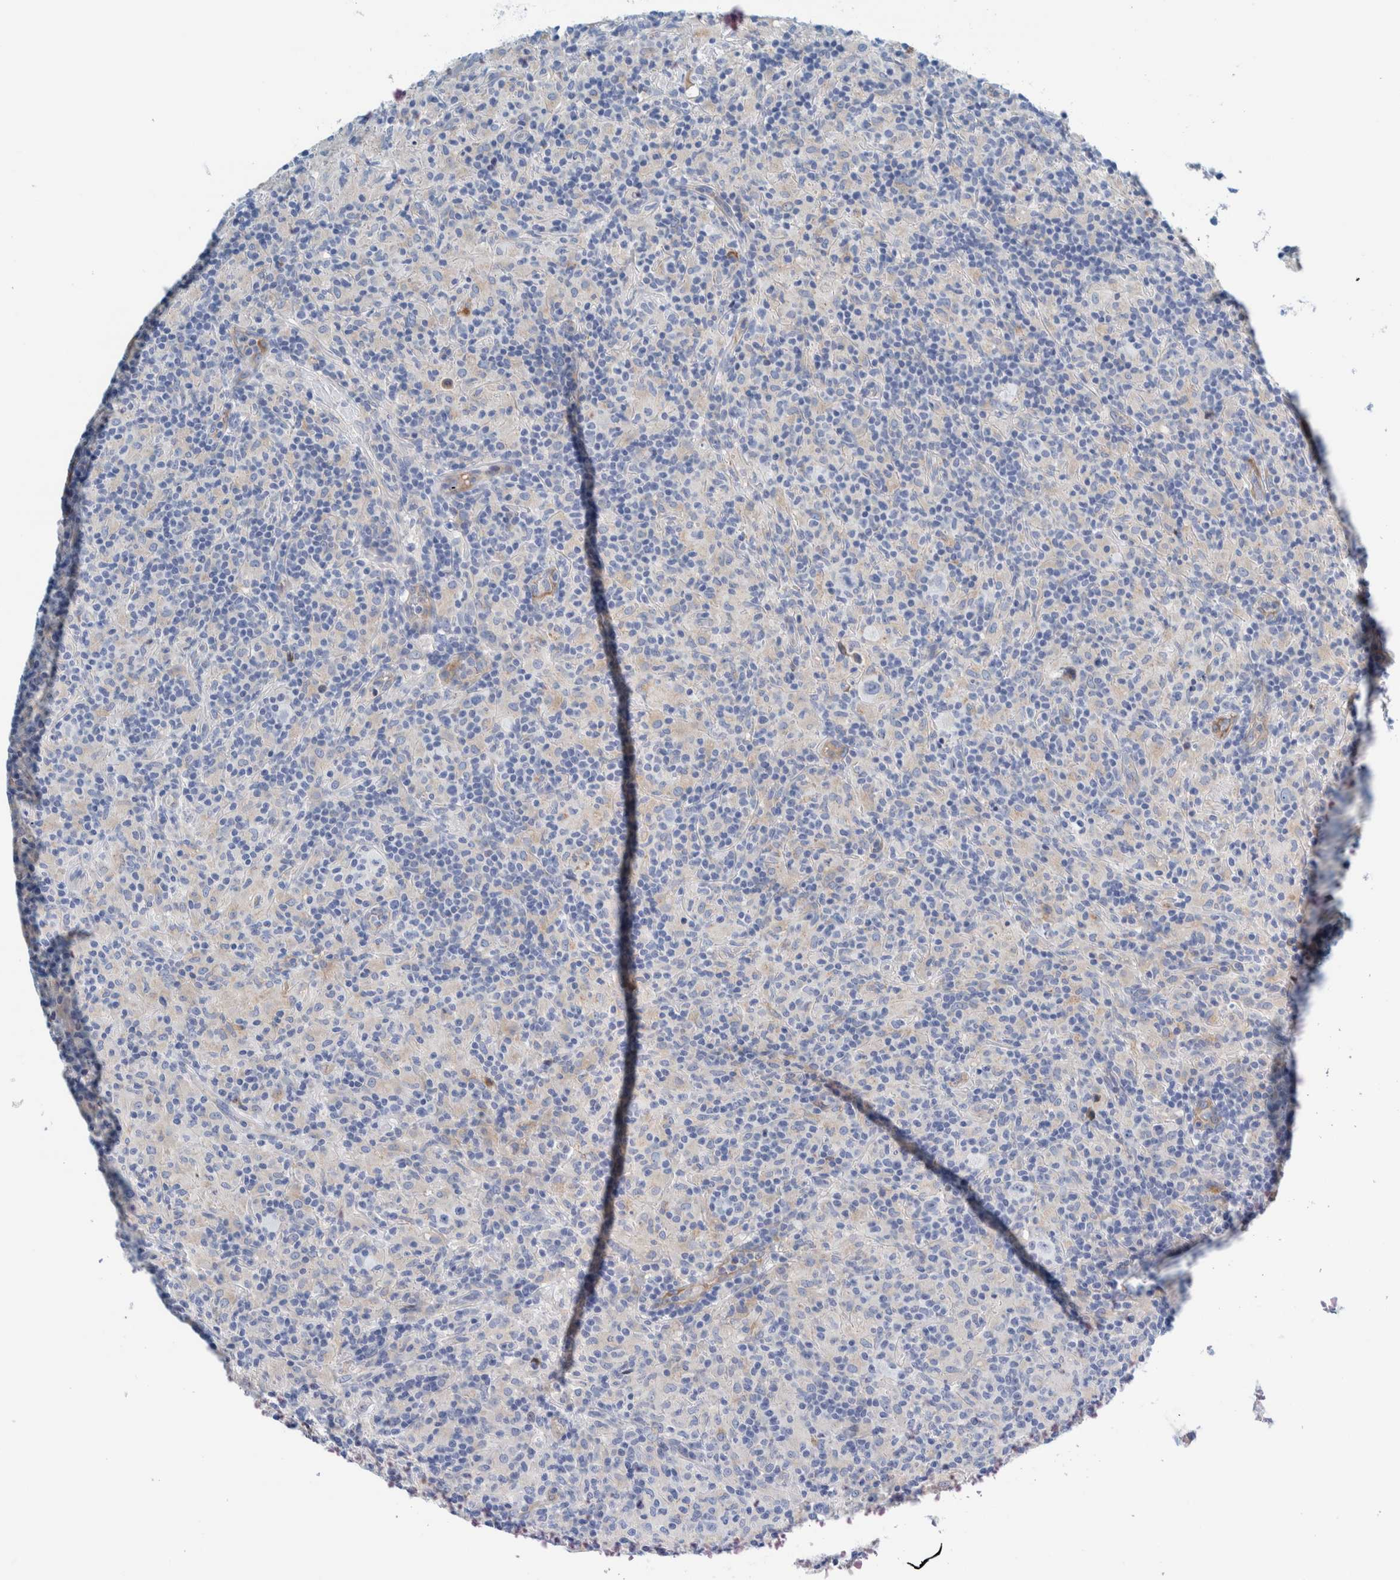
{"staining": {"intensity": "negative", "quantity": "none", "location": "none"}, "tissue": "lymphoma", "cell_type": "Tumor cells", "image_type": "cancer", "snomed": [{"axis": "morphology", "description": "Hodgkin's disease, NOS"}, {"axis": "topography", "description": "Lymph node"}], "caption": "Protein analysis of lymphoma shows no significant staining in tumor cells.", "gene": "MOG", "patient": {"sex": "male", "age": 70}}